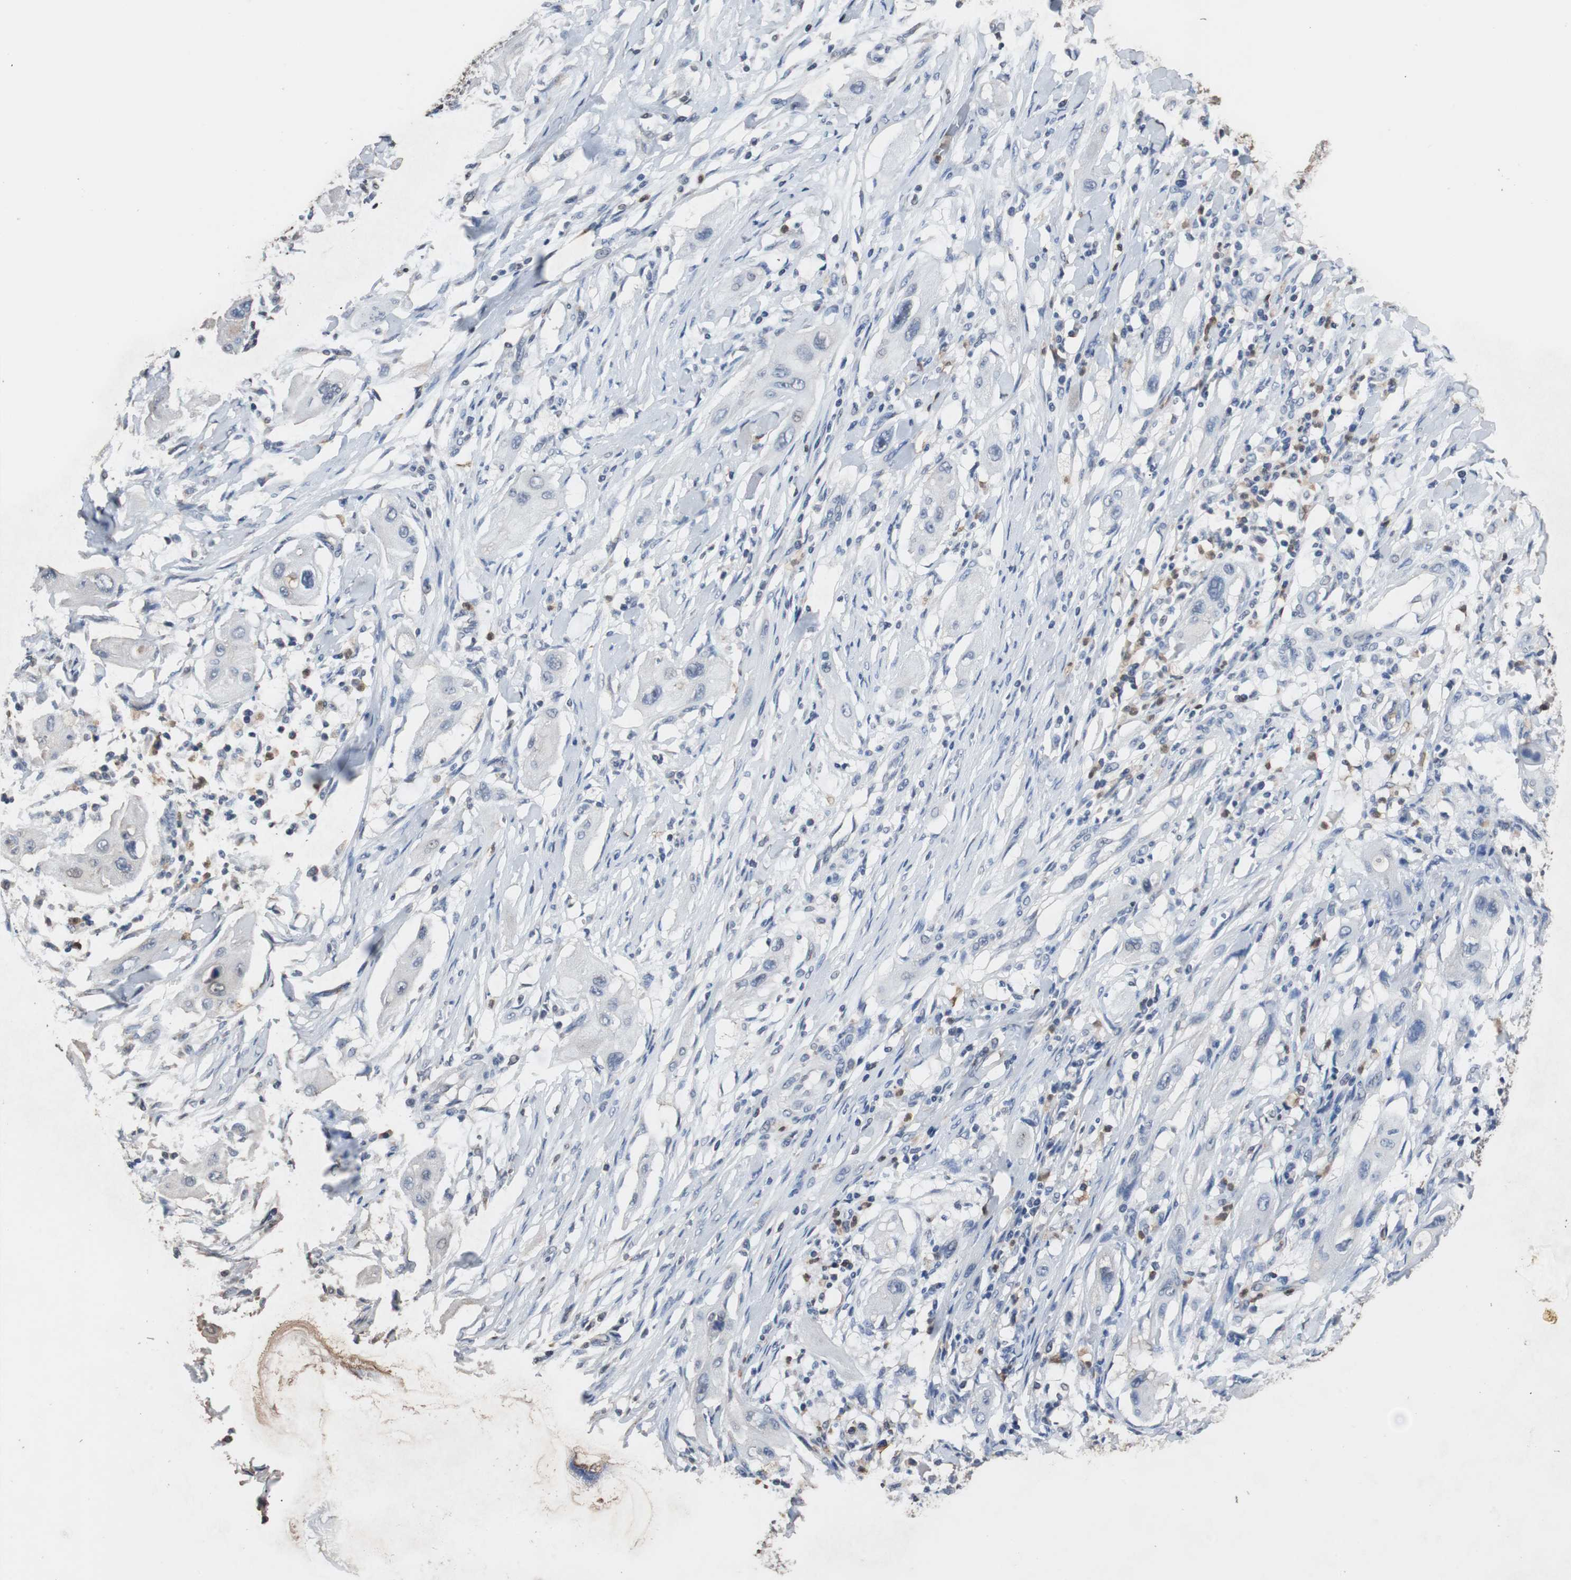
{"staining": {"intensity": "negative", "quantity": "none", "location": "none"}, "tissue": "lung cancer", "cell_type": "Tumor cells", "image_type": "cancer", "snomed": [{"axis": "morphology", "description": "Squamous cell carcinoma, NOS"}, {"axis": "topography", "description": "Lung"}], "caption": "Immunohistochemistry histopathology image of neoplastic tissue: lung cancer (squamous cell carcinoma) stained with DAB (3,3'-diaminobenzidine) exhibits no significant protein positivity in tumor cells. Brightfield microscopy of IHC stained with DAB (brown) and hematoxylin (blue), captured at high magnification.", "gene": "SCIMP", "patient": {"sex": "female", "age": 47}}